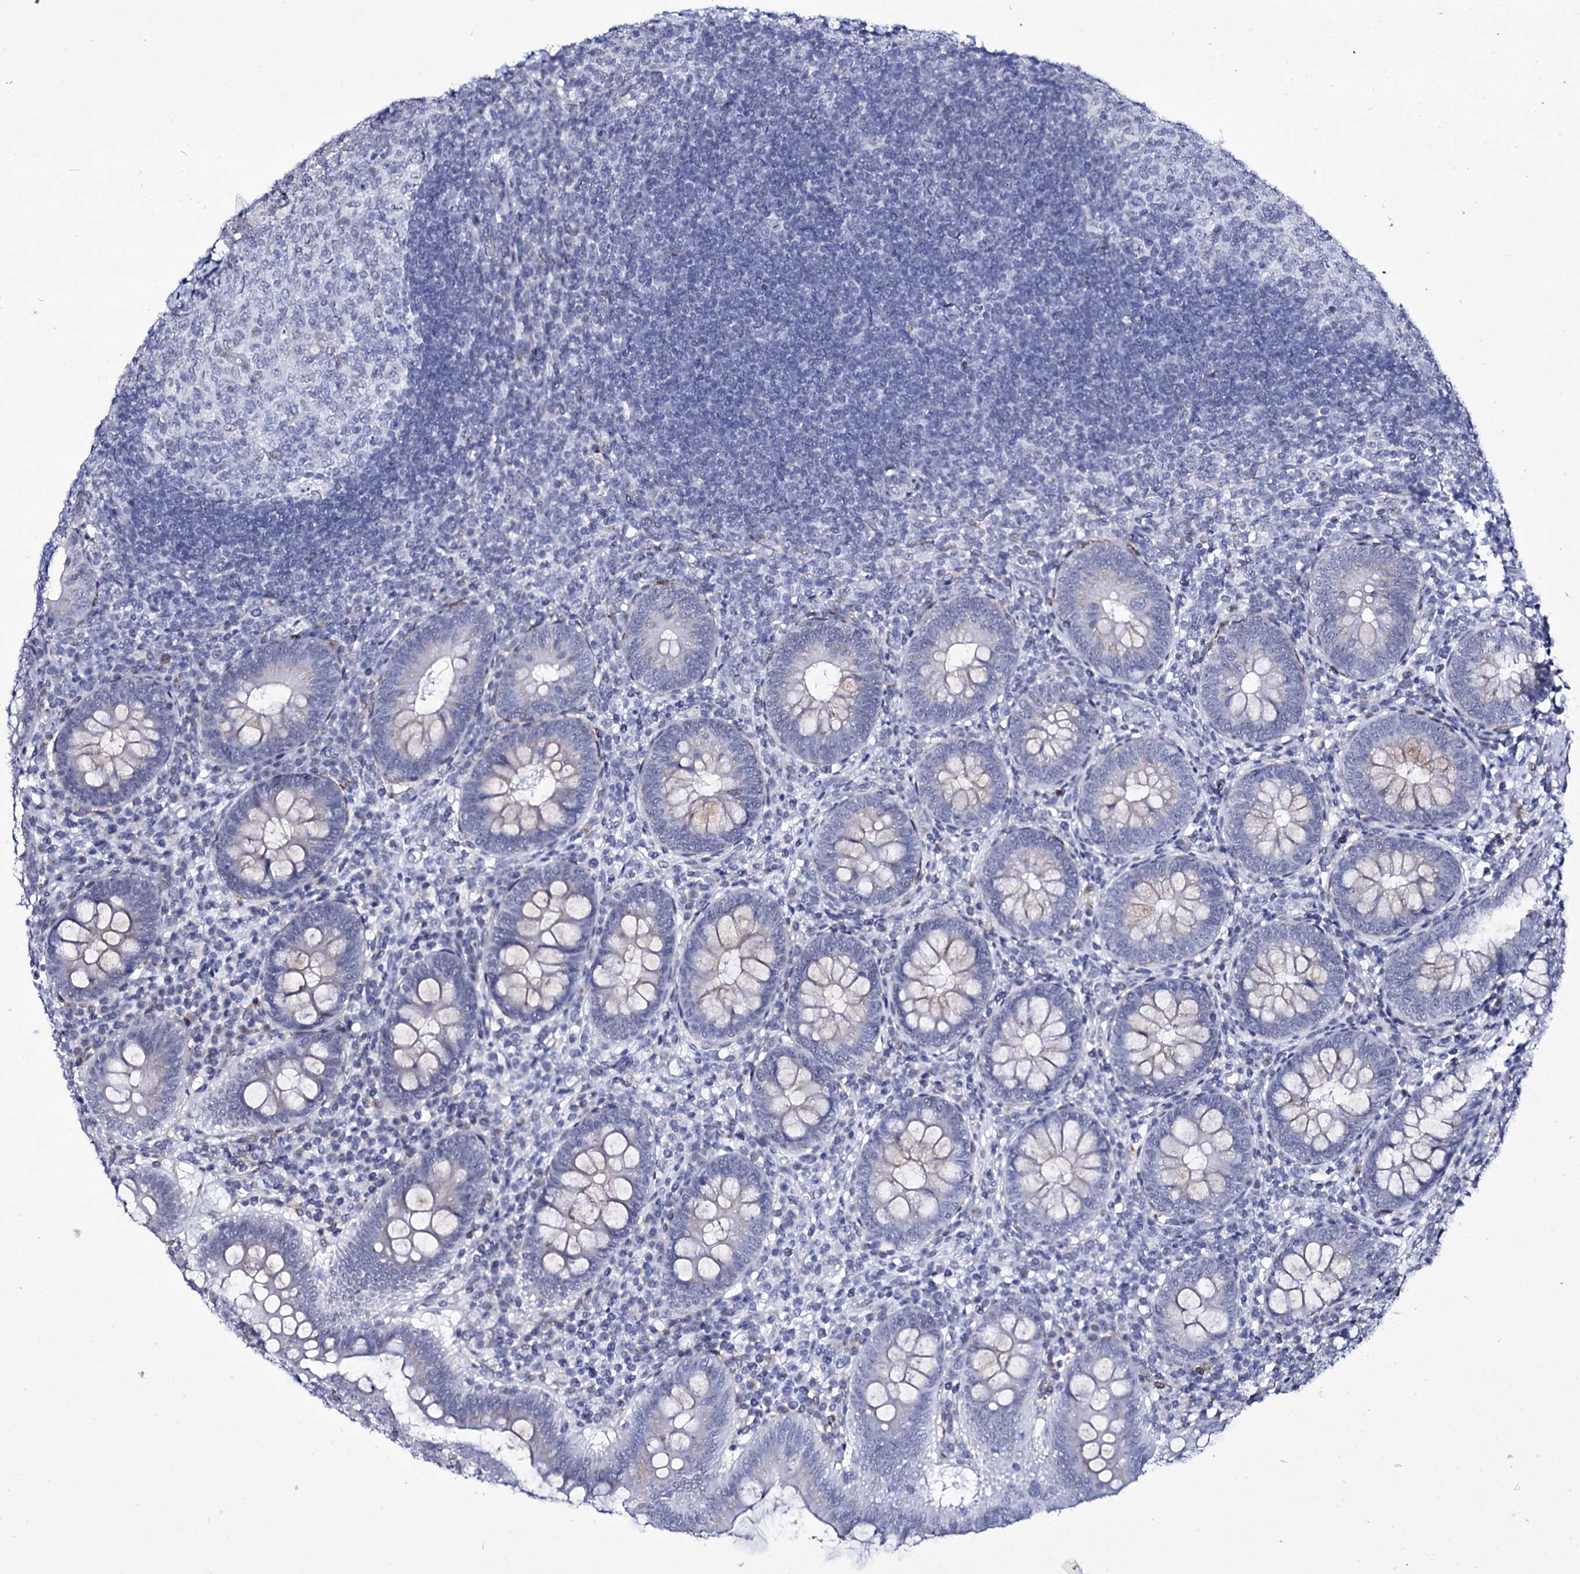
{"staining": {"intensity": "negative", "quantity": "none", "location": "none"}, "tissue": "appendix", "cell_type": "Glandular cells", "image_type": "normal", "snomed": [{"axis": "morphology", "description": "Normal tissue, NOS"}, {"axis": "topography", "description": "Appendix"}], "caption": "Immunohistochemistry (IHC) image of normal appendix: appendix stained with DAB reveals no significant protein expression in glandular cells. The staining is performed using DAB (3,3'-diaminobenzidine) brown chromogen with nuclei counter-stained in using hematoxylin.", "gene": "ZC3H12C", "patient": {"sex": "male", "age": 14}}